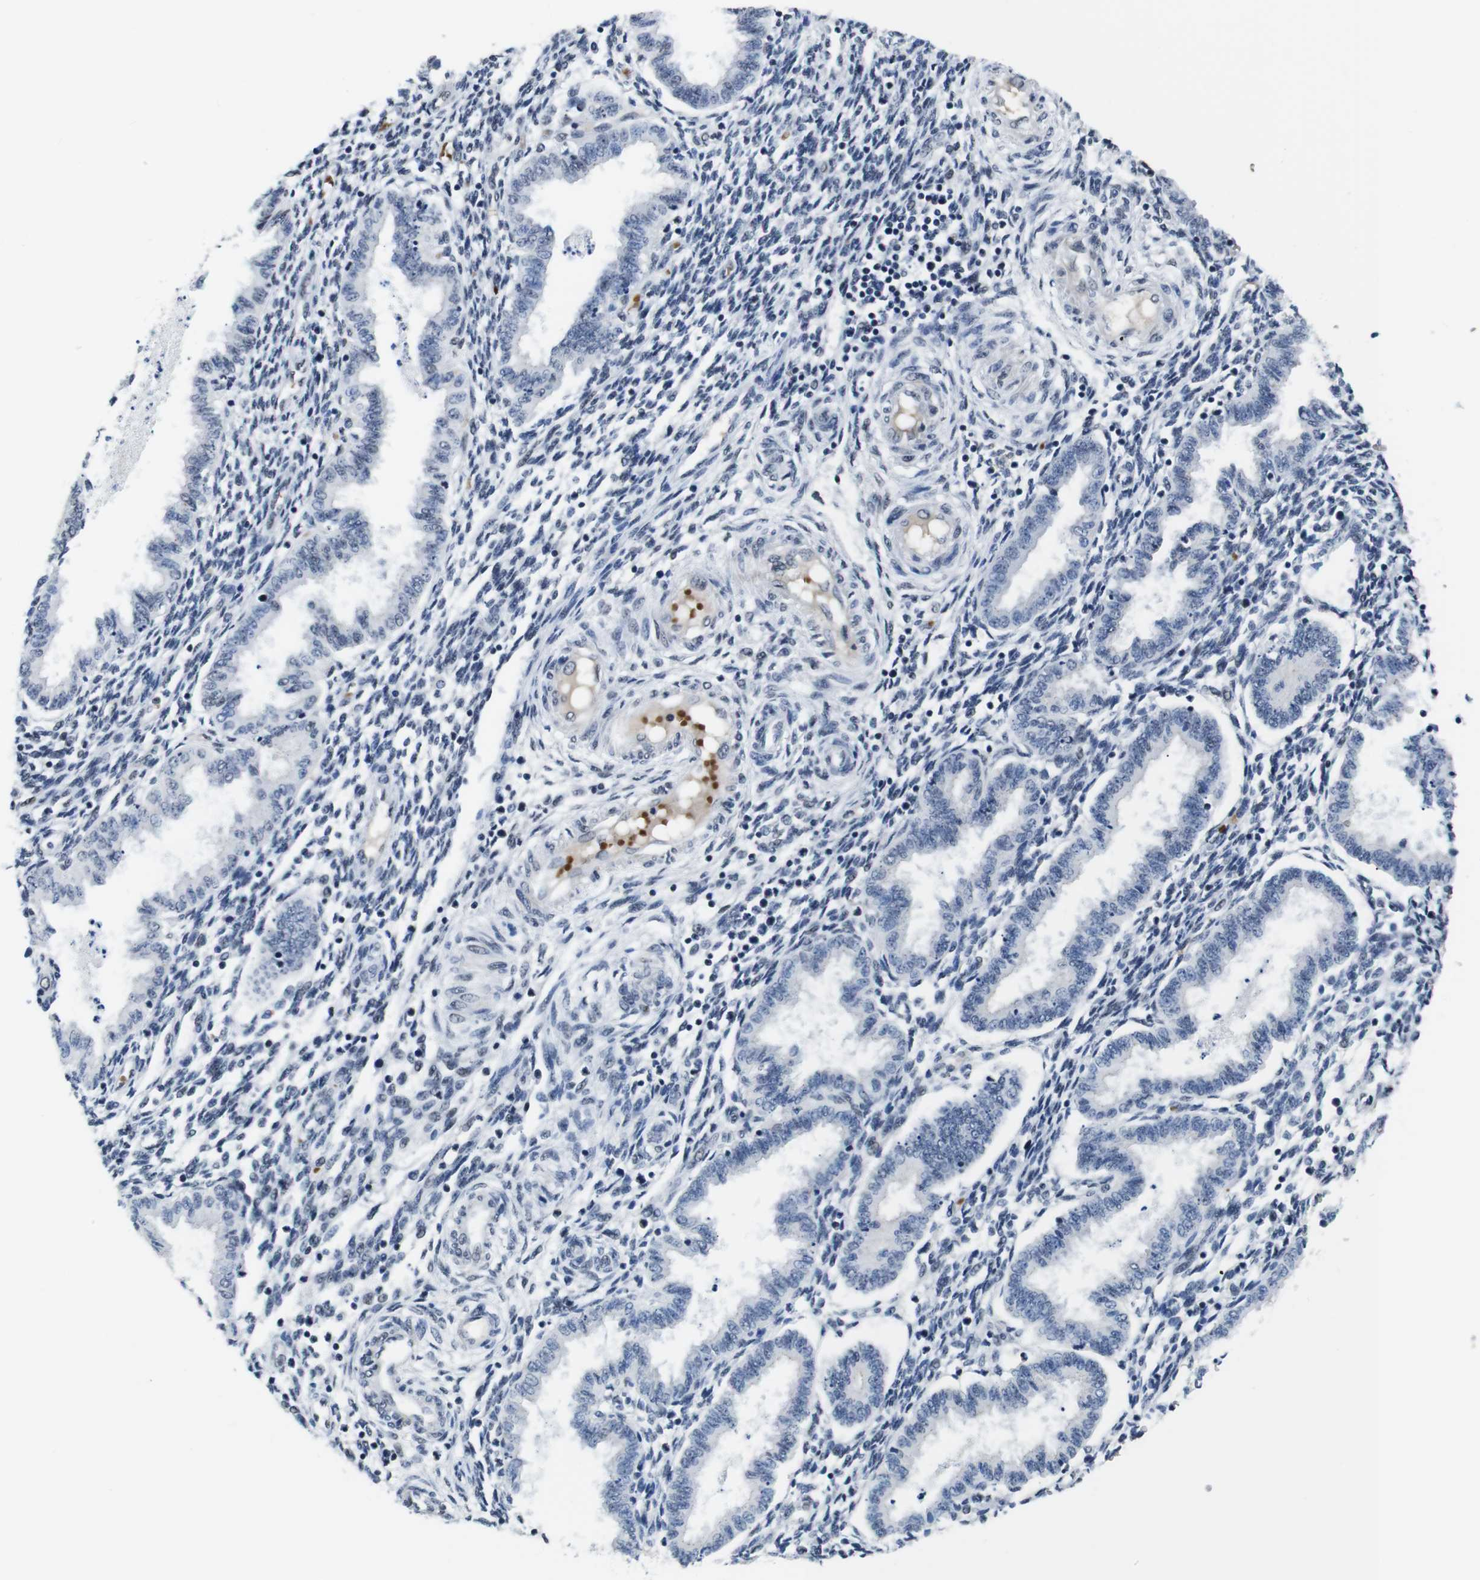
{"staining": {"intensity": "negative", "quantity": "none", "location": "none"}, "tissue": "endometrium", "cell_type": "Cells in endometrial stroma", "image_type": "normal", "snomed": [{"axis": "morphology", "description": "Normal tissue, NOS"}, {"axis": "topography", "description": "Endometrium"}], "caption": "The immunohistochemistry photomicrograph has no significant staining in cells in endometrial stroma of endometrium.", "gene": "ILDR2", "patient": {"sex": "female", "age": 33}}